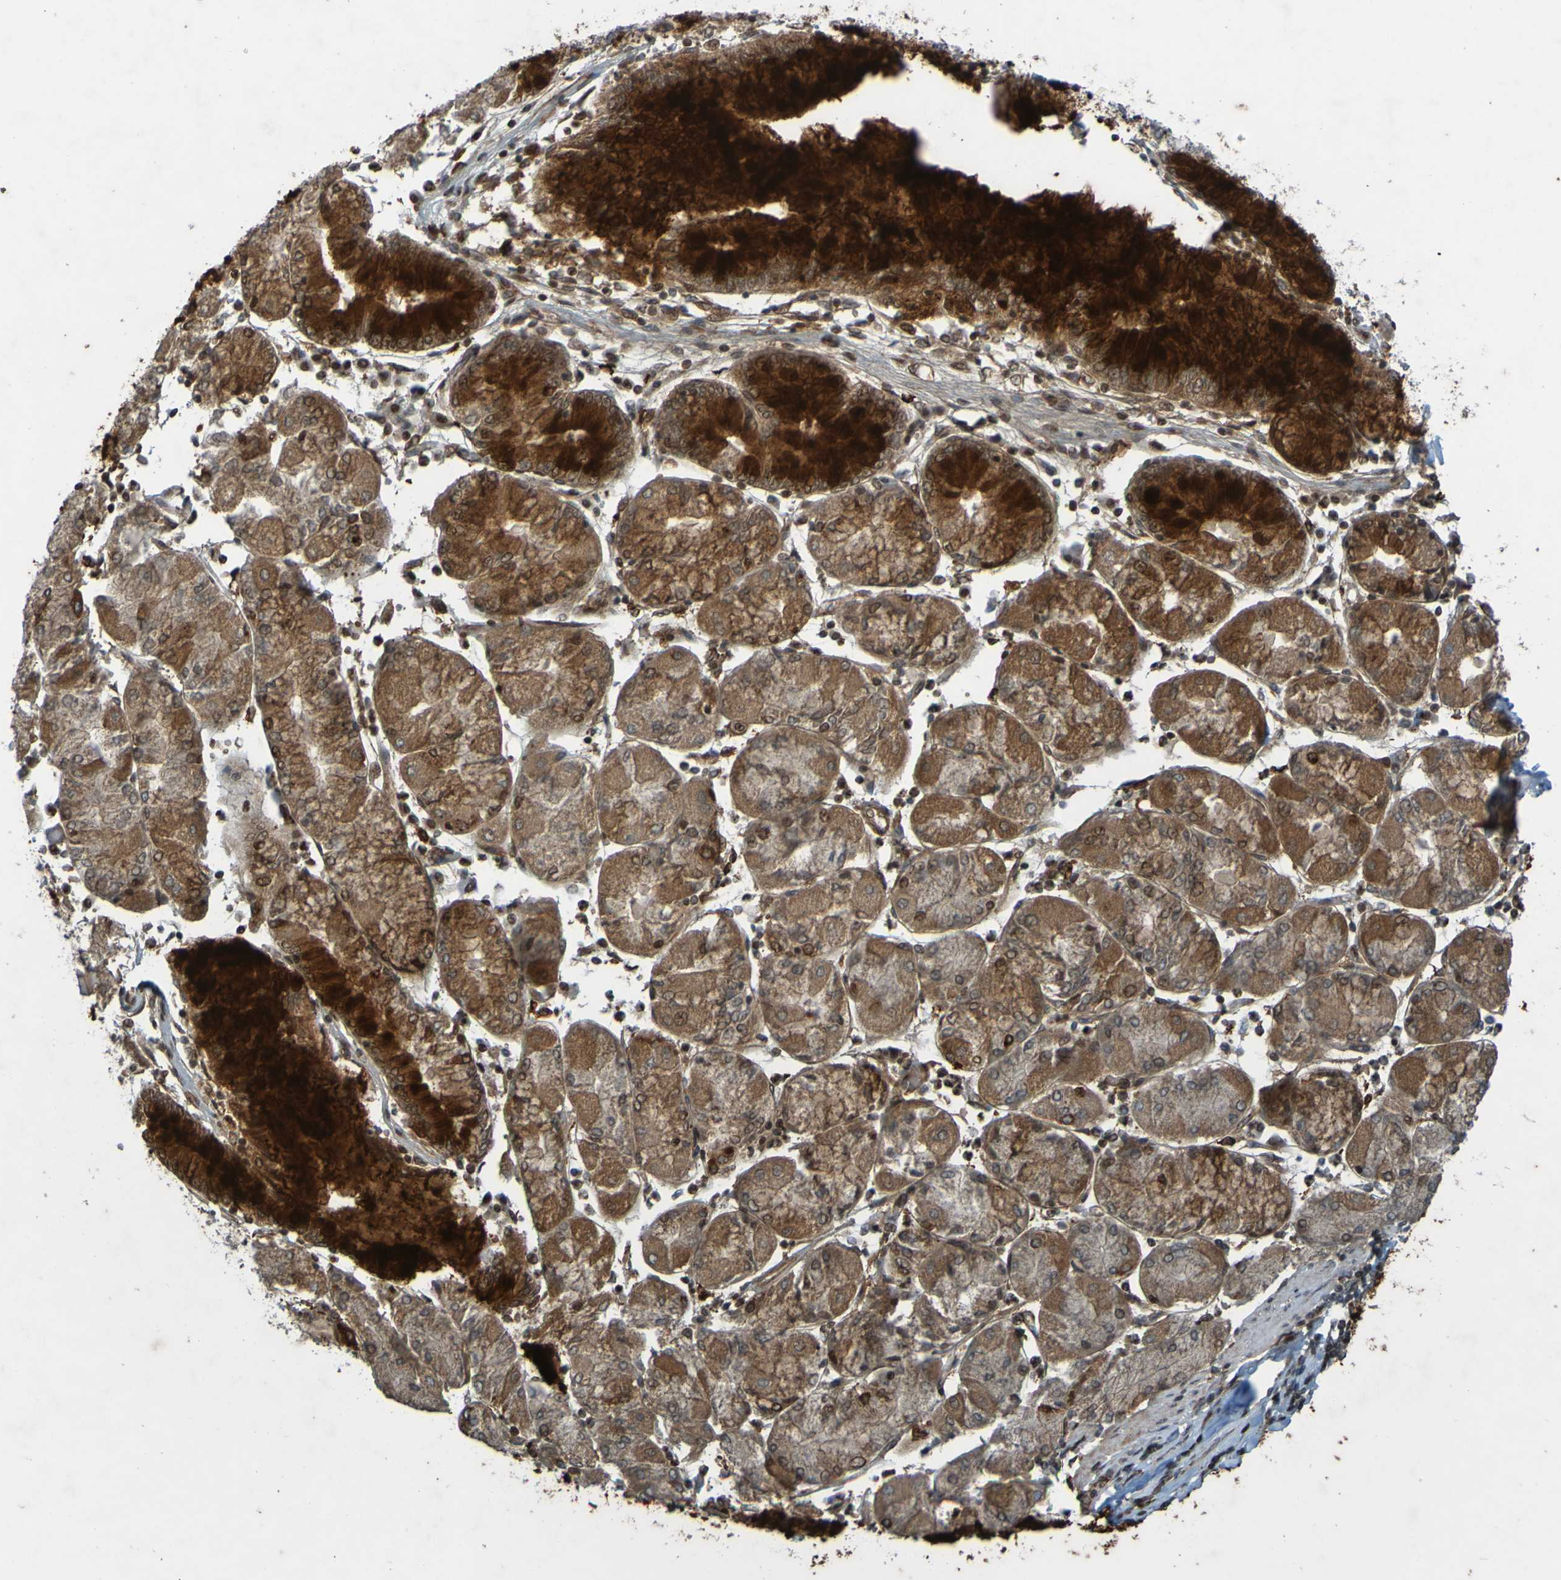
{"staining": {"intensity": "moderate", "quantity": ">75%", "location": "cytoplasmic/membranous"}, "tissue": "stomach cancer", "cell_type": "Tumor cells", "image_type": "cancer", "snomed": [{"axis": "morphology", "description": "Normal tissue, NOS"}, {"axis": "morphology", "description": "Adenocarcinoma, NOS"}, {"axis": "topography", "description": "Stomach, upper"}, {"axis": "topography", "description": "Stomach"}], "caption": "Brown immunohistochemical staining in human stomach cancer shows moderate cytoplasmic/membranous expression in approximately >75% of tumor cells.", "gene": "GUCY1A1", "patient": {"sex": "male", "age": 59}}